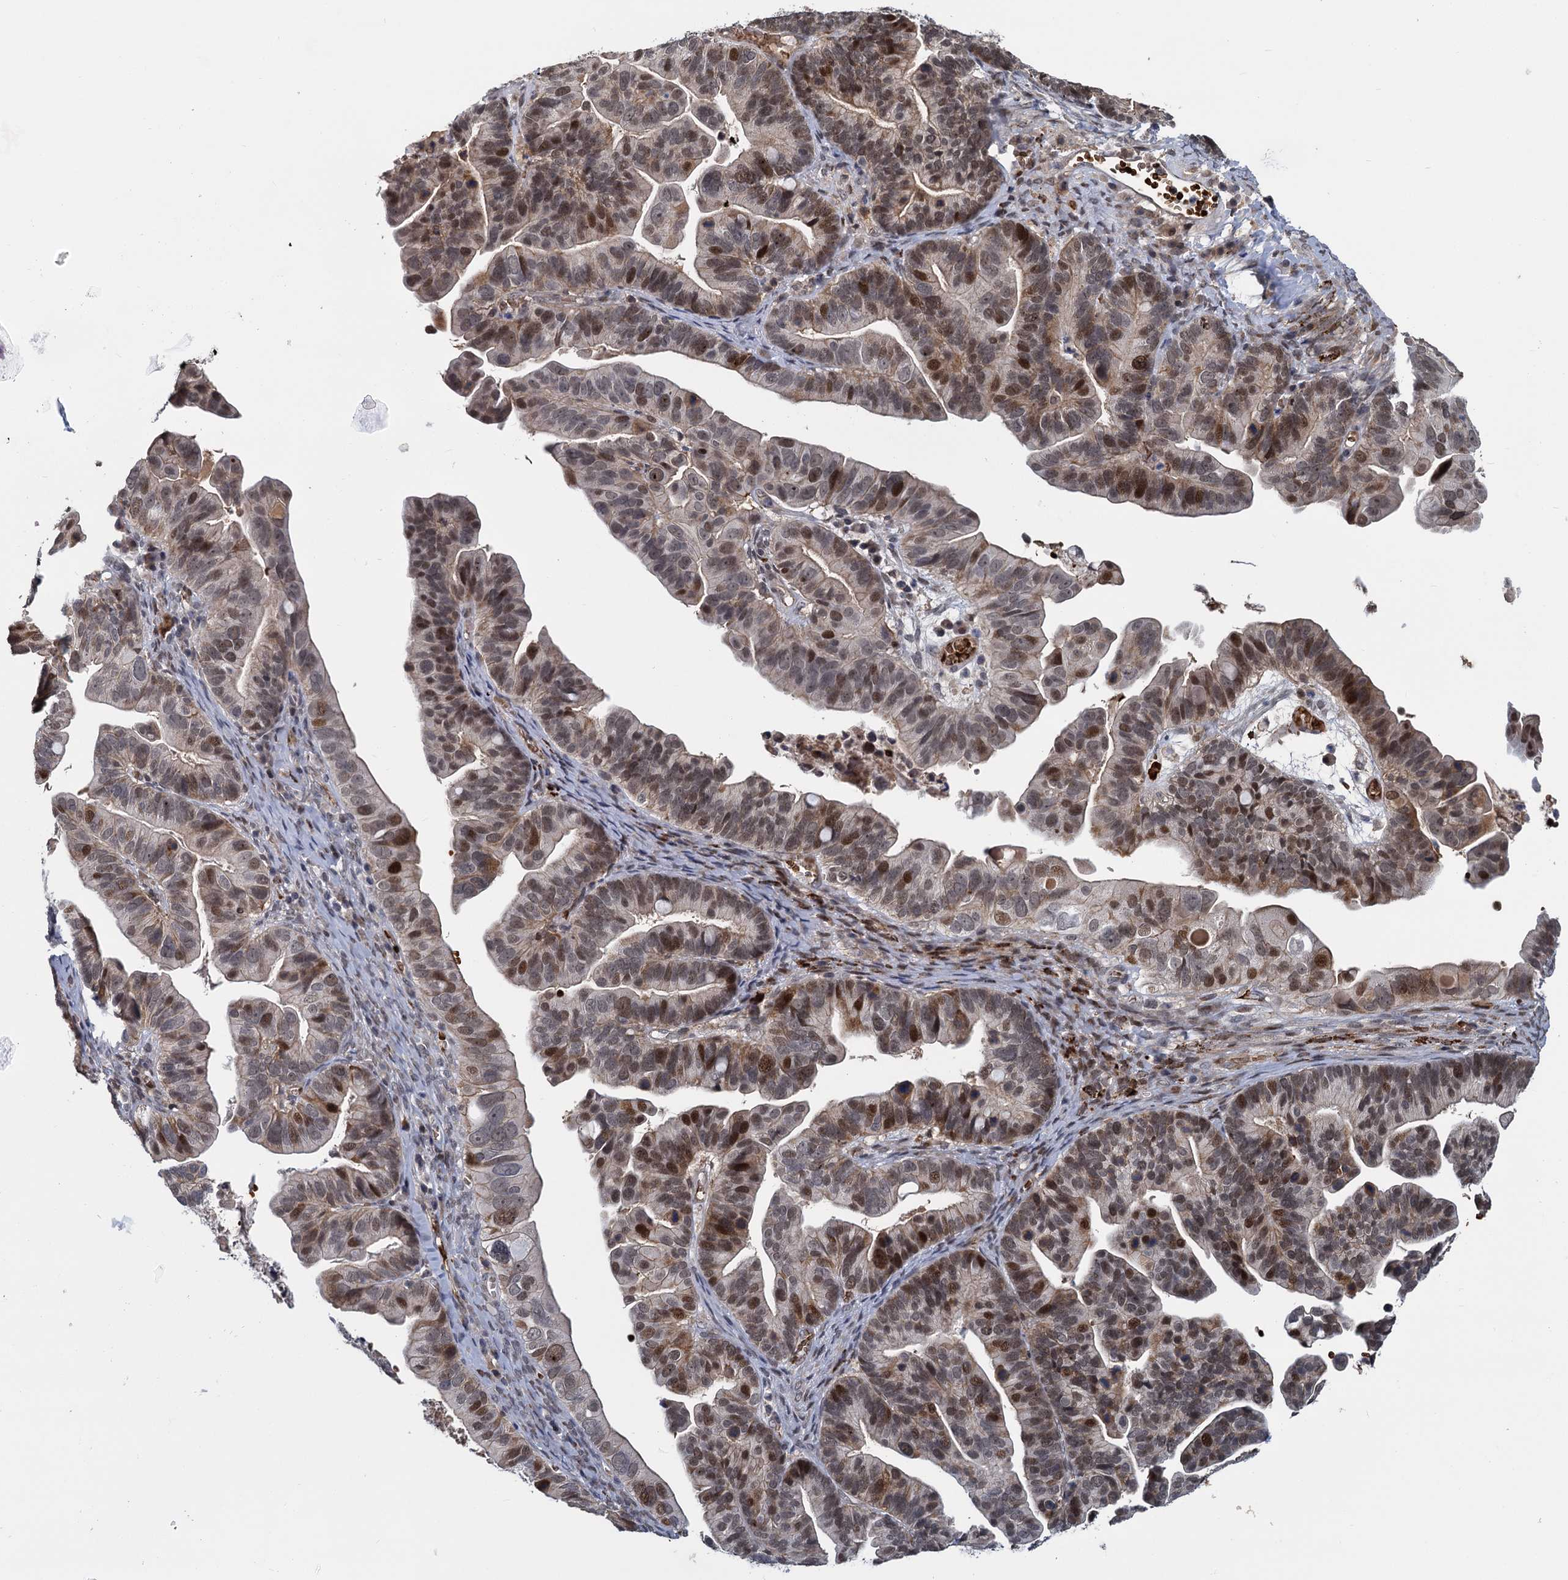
{"staining": {"intensity": "moderate", "quantity": ">75%", "location": "nuclear"}, "tissue": "ovarian cancer", "cell_type": "Tumor cells", "image_type": "cancer", "snomed": [{"axis": "morphology", "description": "Cystadenocarcinoma, serous, NOS"}, {"axis": "topography", "description": "Ovary"}], "caption": "Protein staining by immunohistochemistry shows moderate nuclear positivity in about >75% of tumor cells in serous cystadenocarcinoma (ovarian).", "gene": "FANCI", "patient": {"sex": "female", "age": 56}}